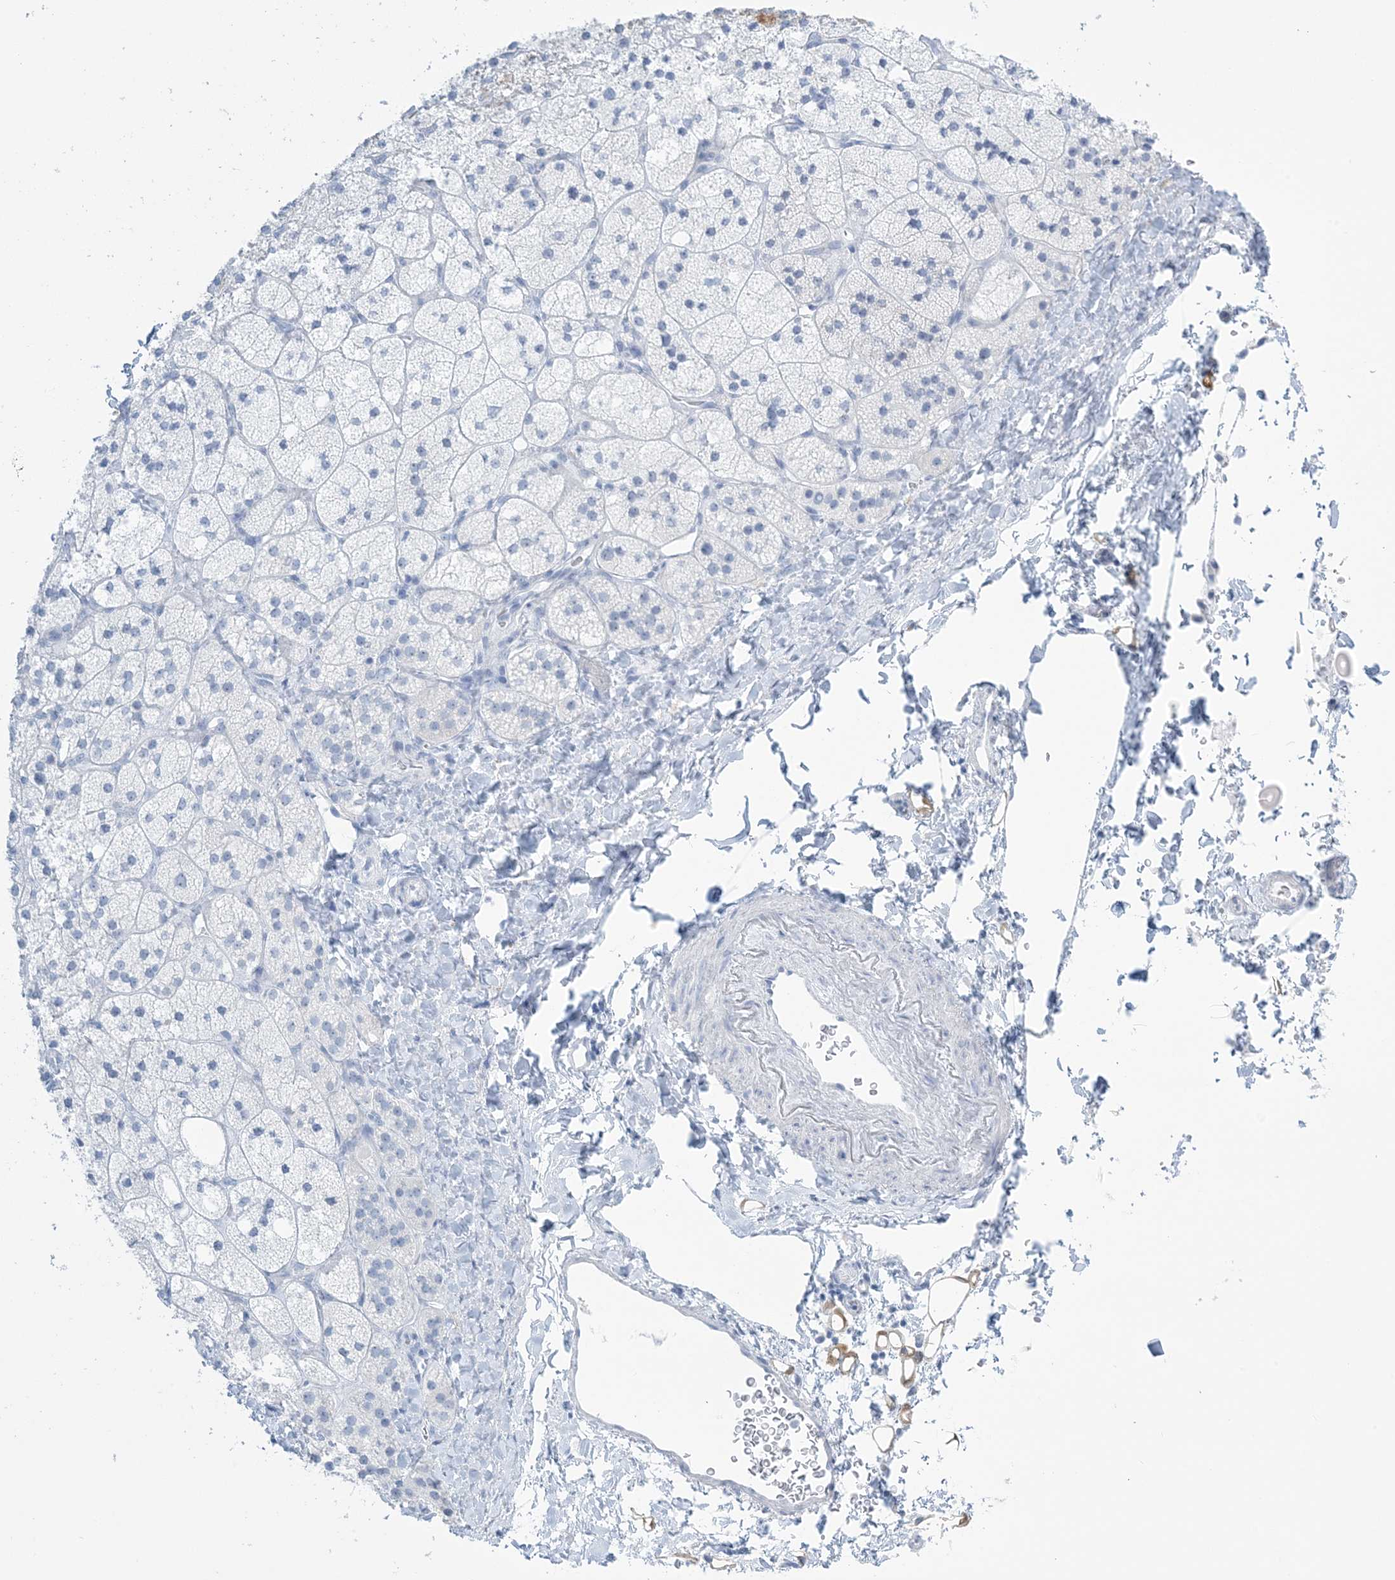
{"staining": {"intensity": "negative", "quantity": "none", "location": "none"}, "tissue": "adrenal gland", "cell_type": "Glandular cells", "image_type": "normal", "snomed": [{"axis": "morphology", "description": "Normal tissue, NOS"}, {"axis": "topography", "description": "Adrenal gland"}], "caption": "Image shows no protein expression in glandular cells of normal adrenal gland. Nuclei are stained in blue.", "gene": "AGXT", "patient": {"sex": "male", "age": 61}}